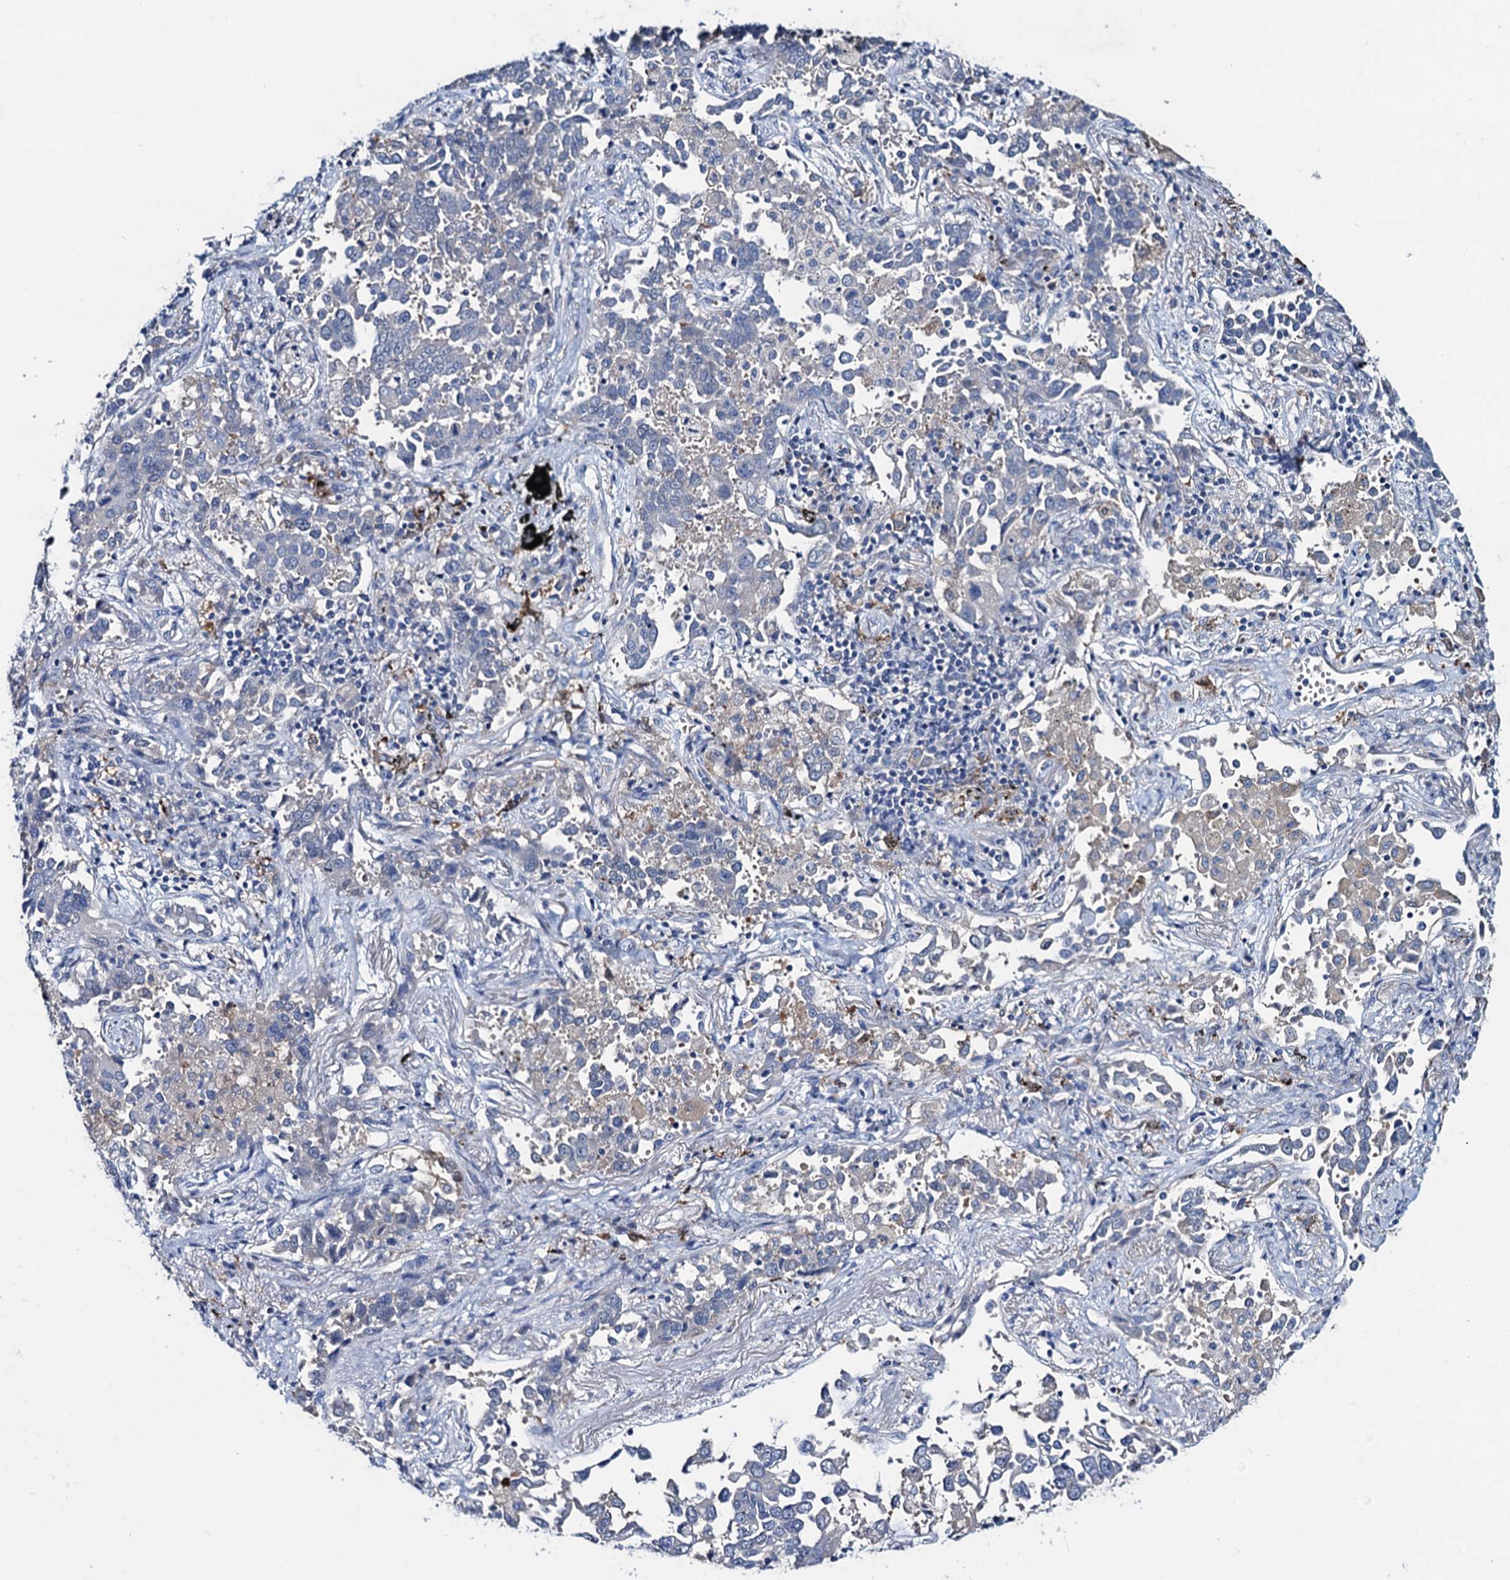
{"staining": {"intensity": "negative", "quantity": "none", "location": "none"}, "tissue": "lung cancer", "cell_type": "Tumor cells", "image_type": "cancer", "snomed": [{"axis": "morphology", "description": "Adenocarcinoma, NOS"}, {"axis": "topography", "description": "Lung"}], "caption": "Immunohistochemical staining of human lung cancer displays no significant staining in tumor cells.", "gene": "RTKN2", "patient": {"sex": "male", "age": 67}}